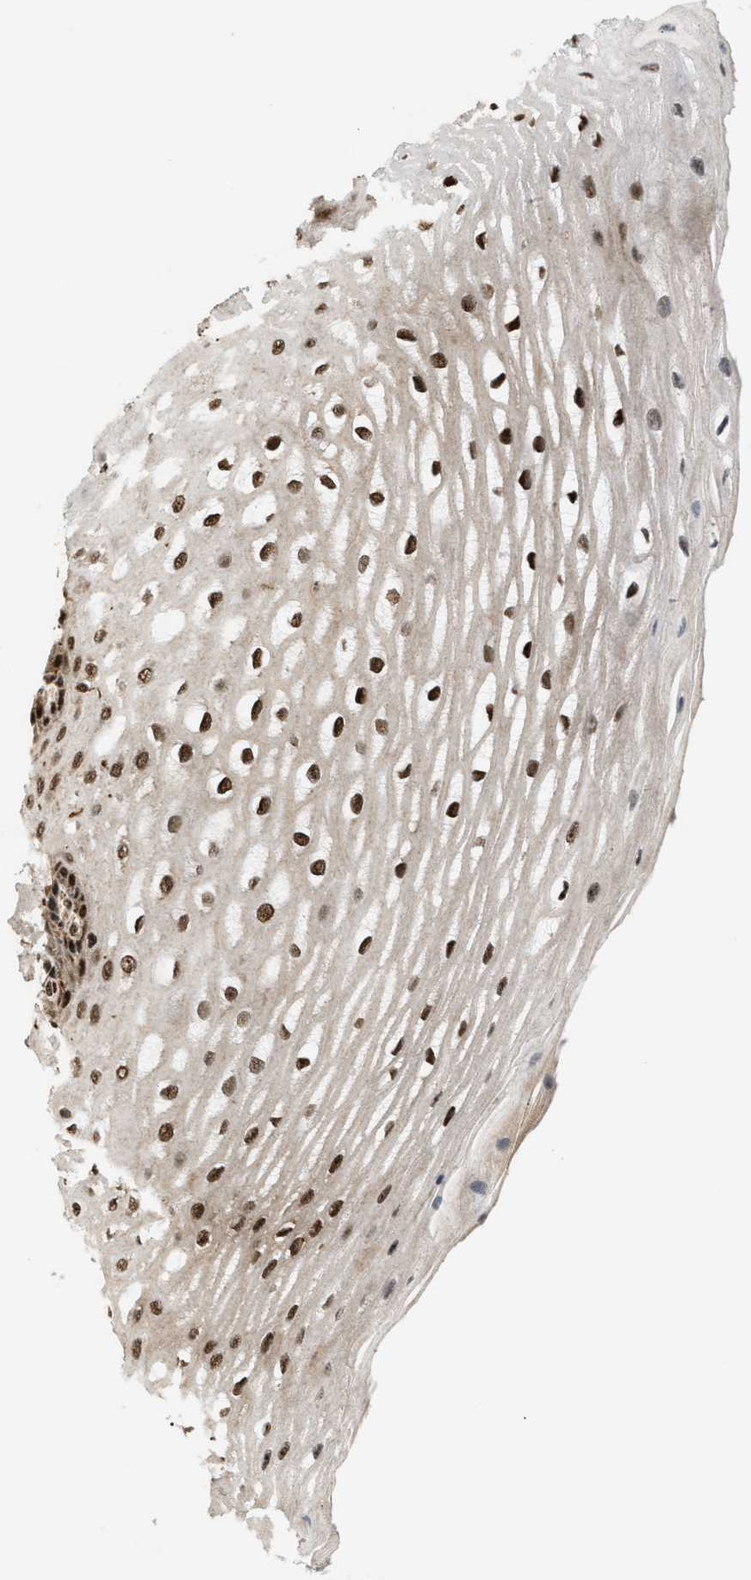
{"staining": {"intensity": "strong", "quantity": ">75%", "location": "nuclear"}, "tissue": "esophagus", "cell_type": "Squamous epithelial cells", "image_type": "normal", "snomed": [{"axis": "morphology", "description": "Normal tissue, NOS"}, {"axis": "topography", "description": "Esophagus"}], "caption": "Immunohistochemical staining of benign esophagus displays >75% levels of strong nuclear protein positivity in approximately >75% of squamous epithelial cells.", "gene": "RBM5", "patient": {"sex": "male", "age": 54}}